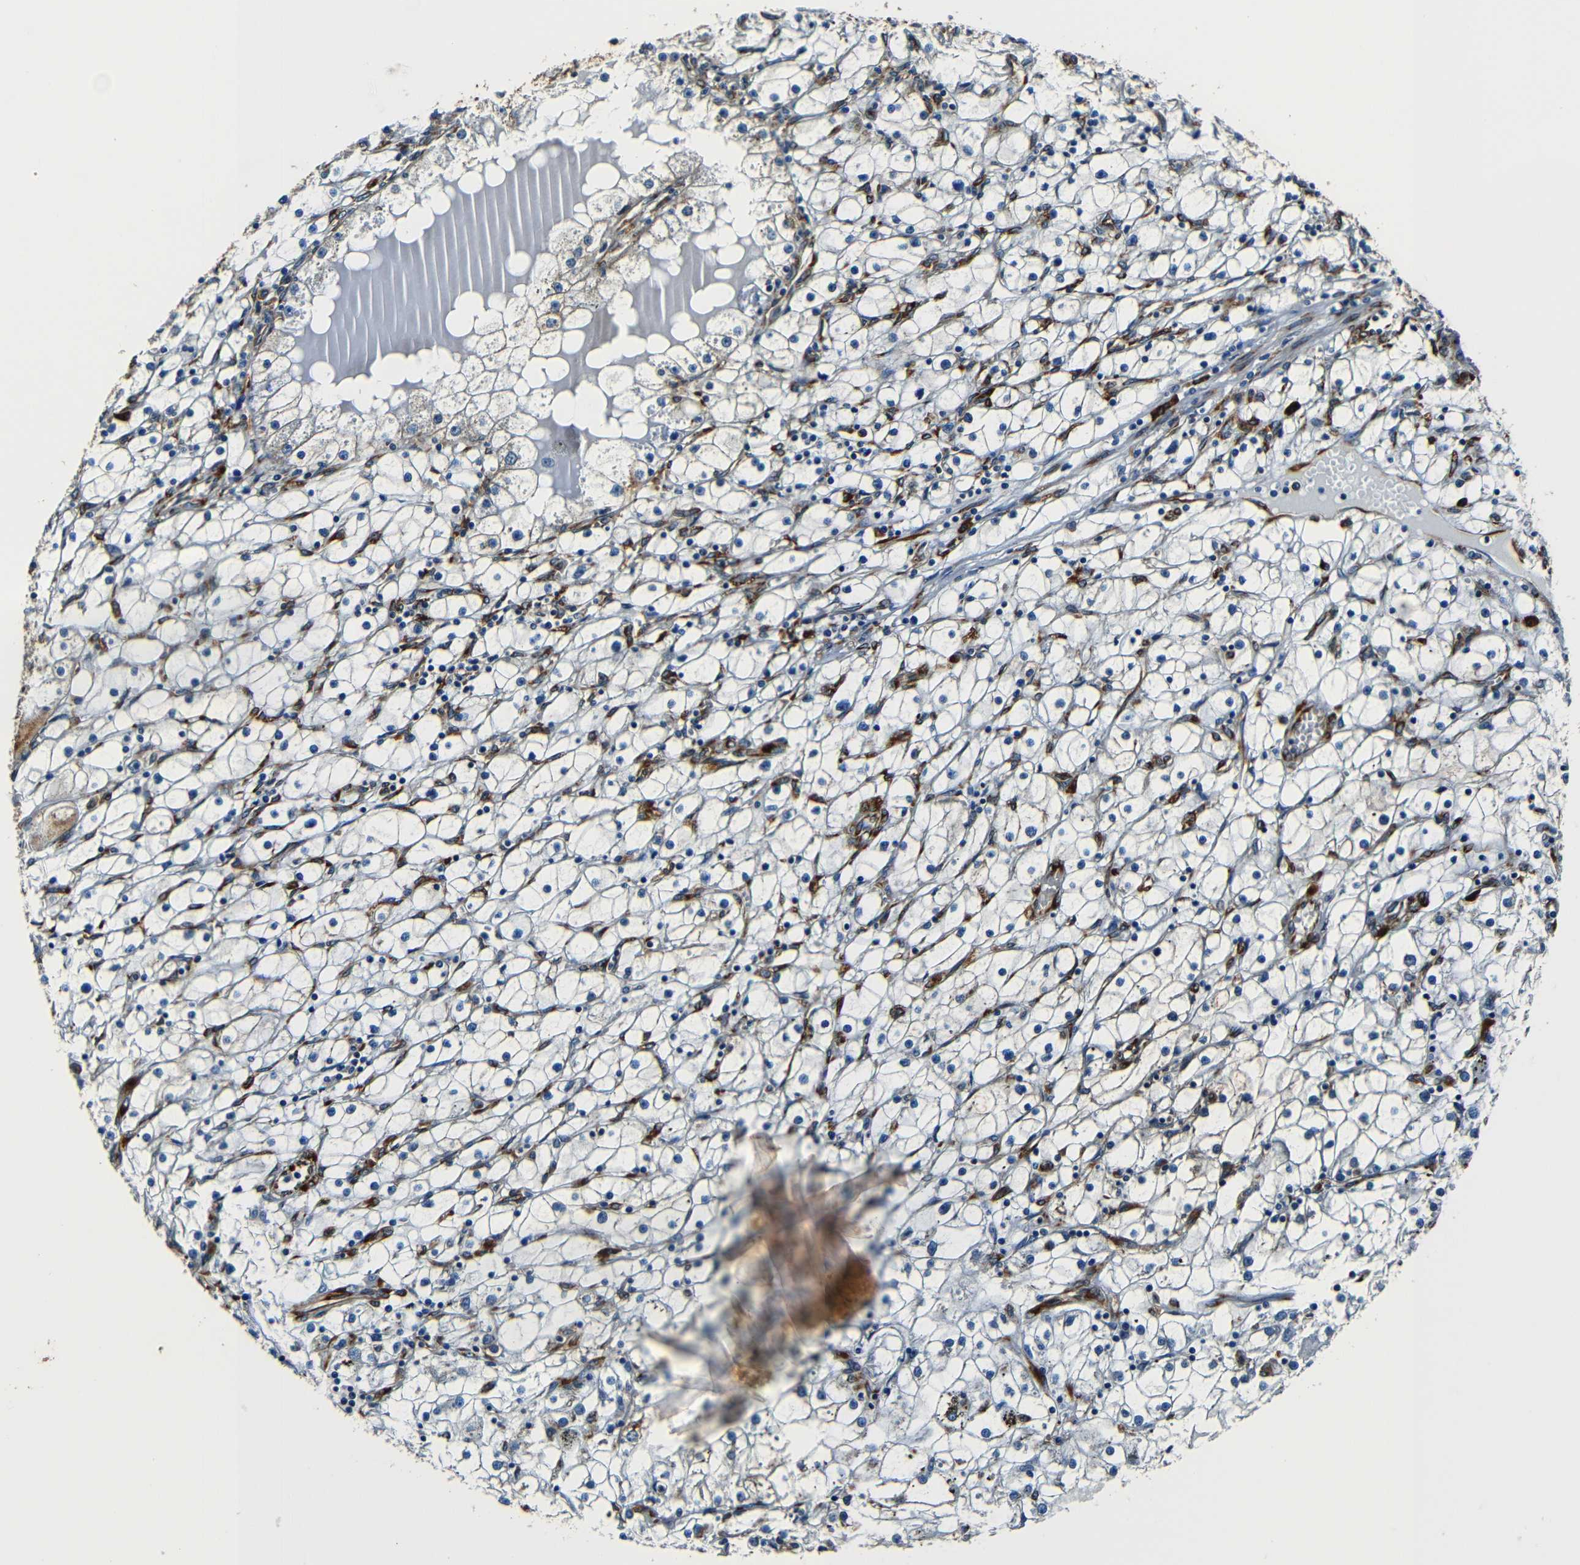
{"staining": {"intensity": "weak", "quantity": "<25%", "location": "cytoplasmic/membranous"}, "tissue": "renal cancer", "cell_type": "Tumor cells", "image_type": "cancer", "snomed": [{"axis": "morphology", "description": "Adenocarcinoma, NOS"}, {"axis": "topography", "description": "Kidney"}], "caption": "IHC photomicrograph of neoplastic tissue: renal cancer (adenocarcinoma) stained with DAB (3,3'-diaminobenzidine) shows no significant protein positivity in tumor cells. The staining is performed using DAB brown chromogen with nuclei counter-stained in using hematoxylin.", "gene": "RRBP1", "patient": {"sex": "male", "age": 56}}